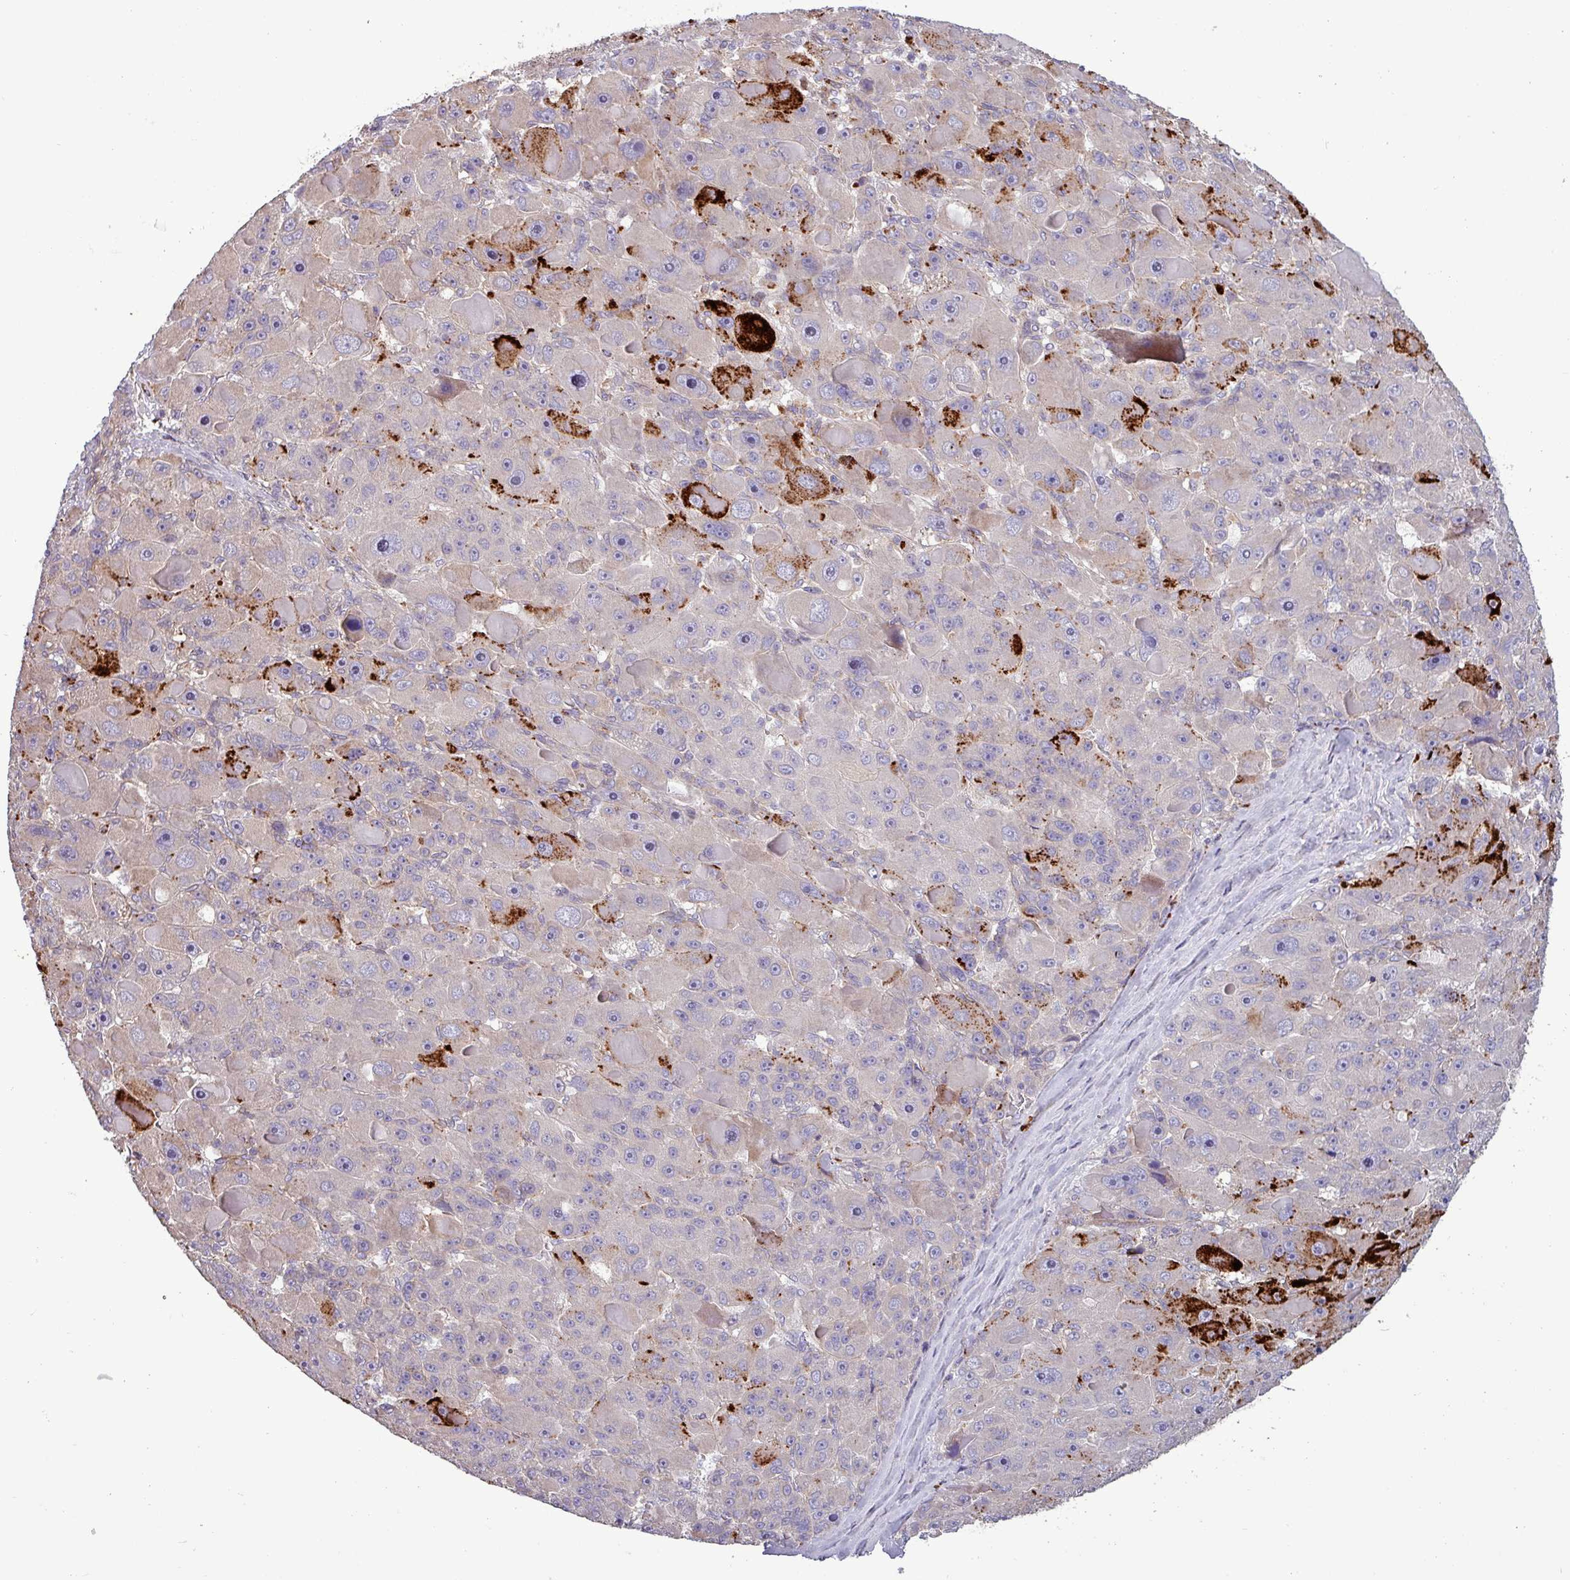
{"staining": {"intensity": "strong", "quantity": "<25%", "location": "cytoplasmic/membranous"}, "tissue": "liver cancer", "cell_type": "Tumor cells", "image_type": "cancer", "snomed": [{"axis": "morphology", "description": "Carcinoma, Hepatocellular, NOS"}, {"axis": "topography", "description": "Liver"}], "caption": "Liver hepatocellular carcinoma tissue demonstrates strong cytoplasmic/membranous staining in approximately <25% of tumor cells The staining is performed using DAB brown chromogen to label protein expression. The nuclei are counter-stained blue using hematoxylin.", "gene": "PLIN2", "patient": {"sex": "male", "age": 76}}